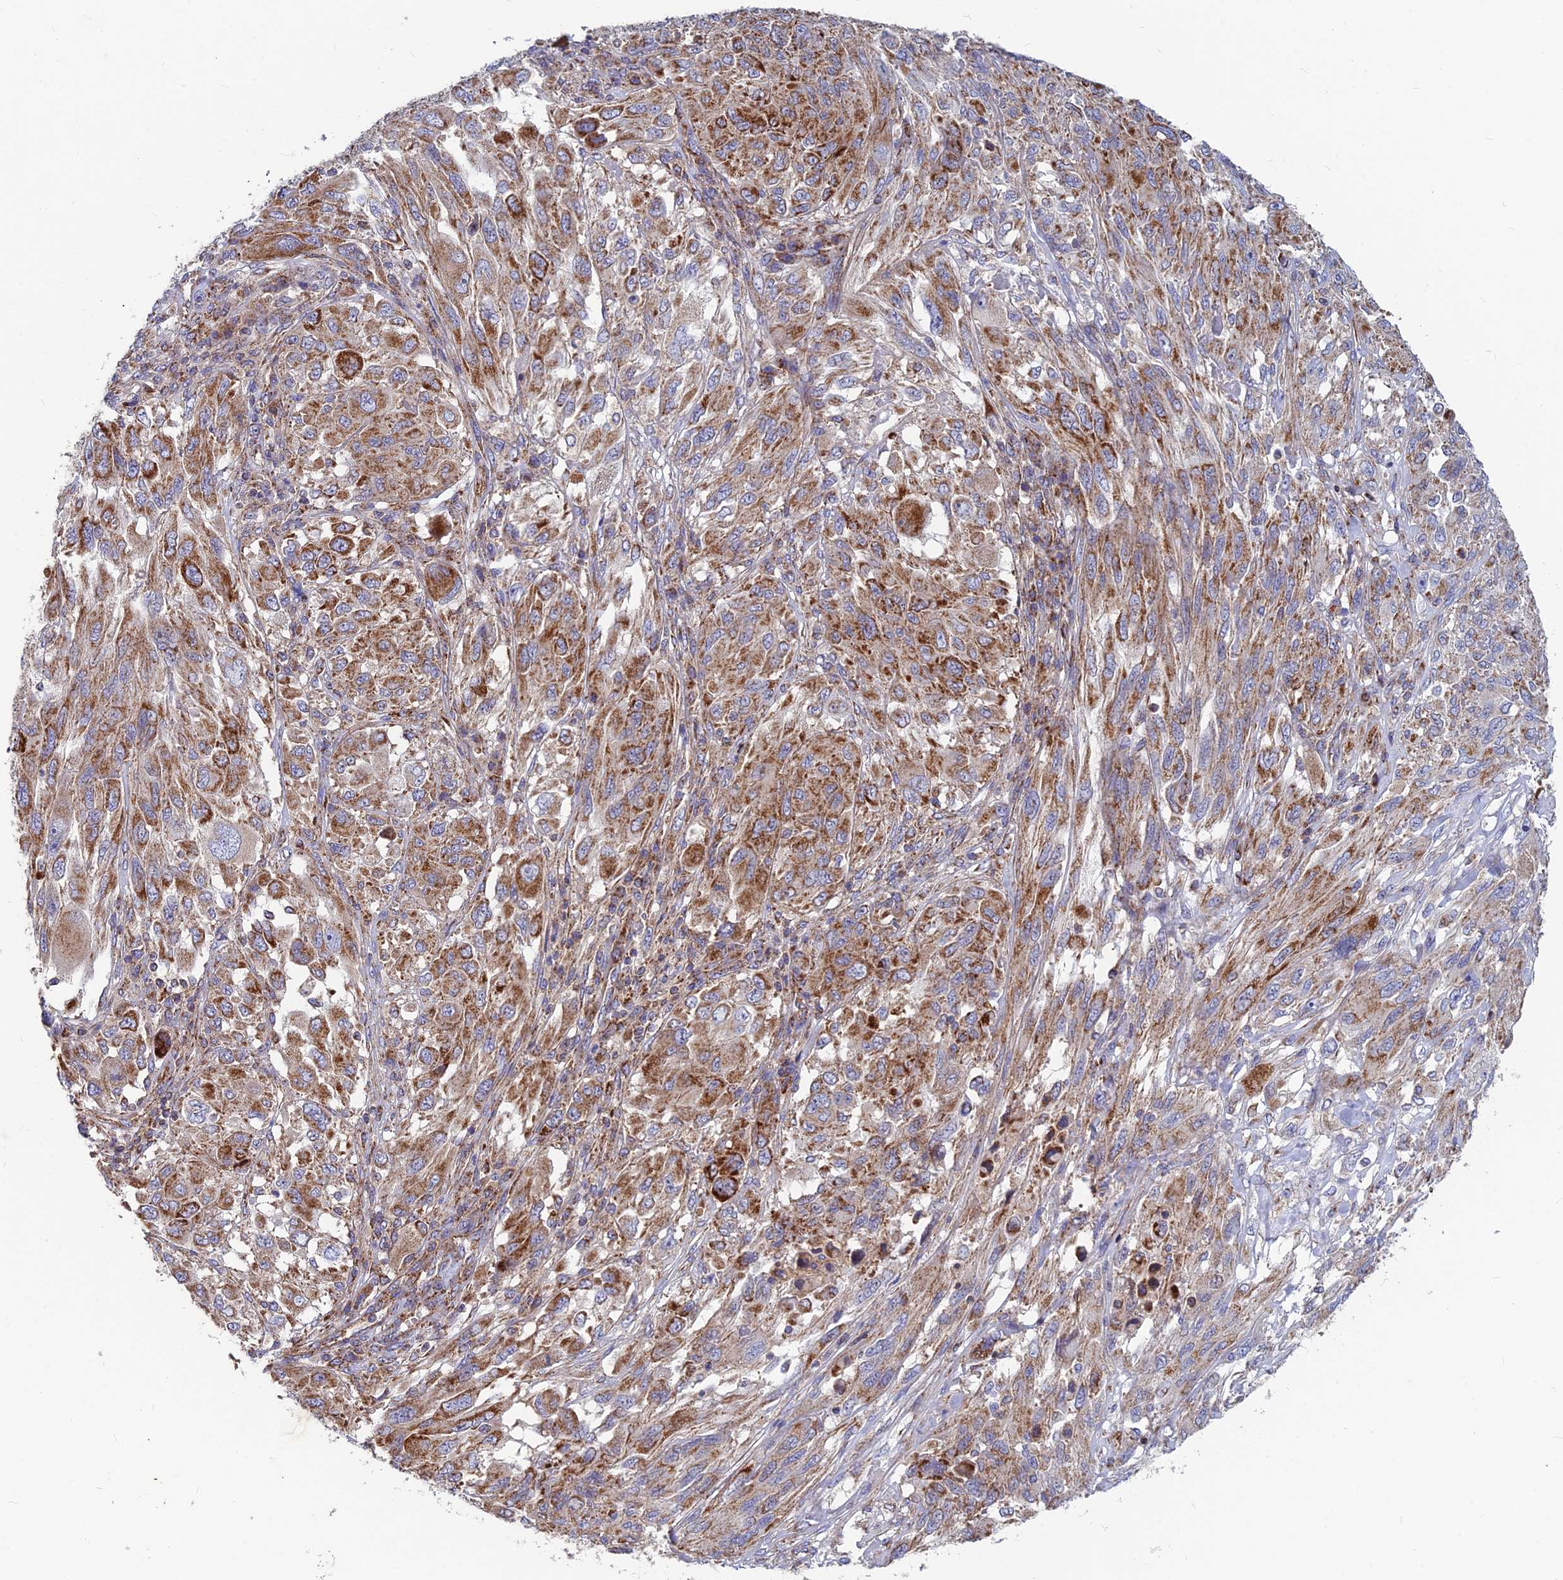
{"staining": {"intensity": "moderate", "quantity": ">75%", "location": "cytoplasmic/membranous"}, "tissue": "melanoma", "cell_type": "Tumor cells", "image_type": "cancer", "snomed": [{"axis": "morphology", "description": "Malignant melanoma, NOS"}, {"axis": "topography", "description": "Skin"}], "caption": "Immunohistochemical staining of malignant melanoma reveals medium levels of moderate cytoplasmic/membranous protein expression in approximately >75% of tumor cells.", "gene": "MRPS9", "patient": {"sex": "female", "age": 91}}